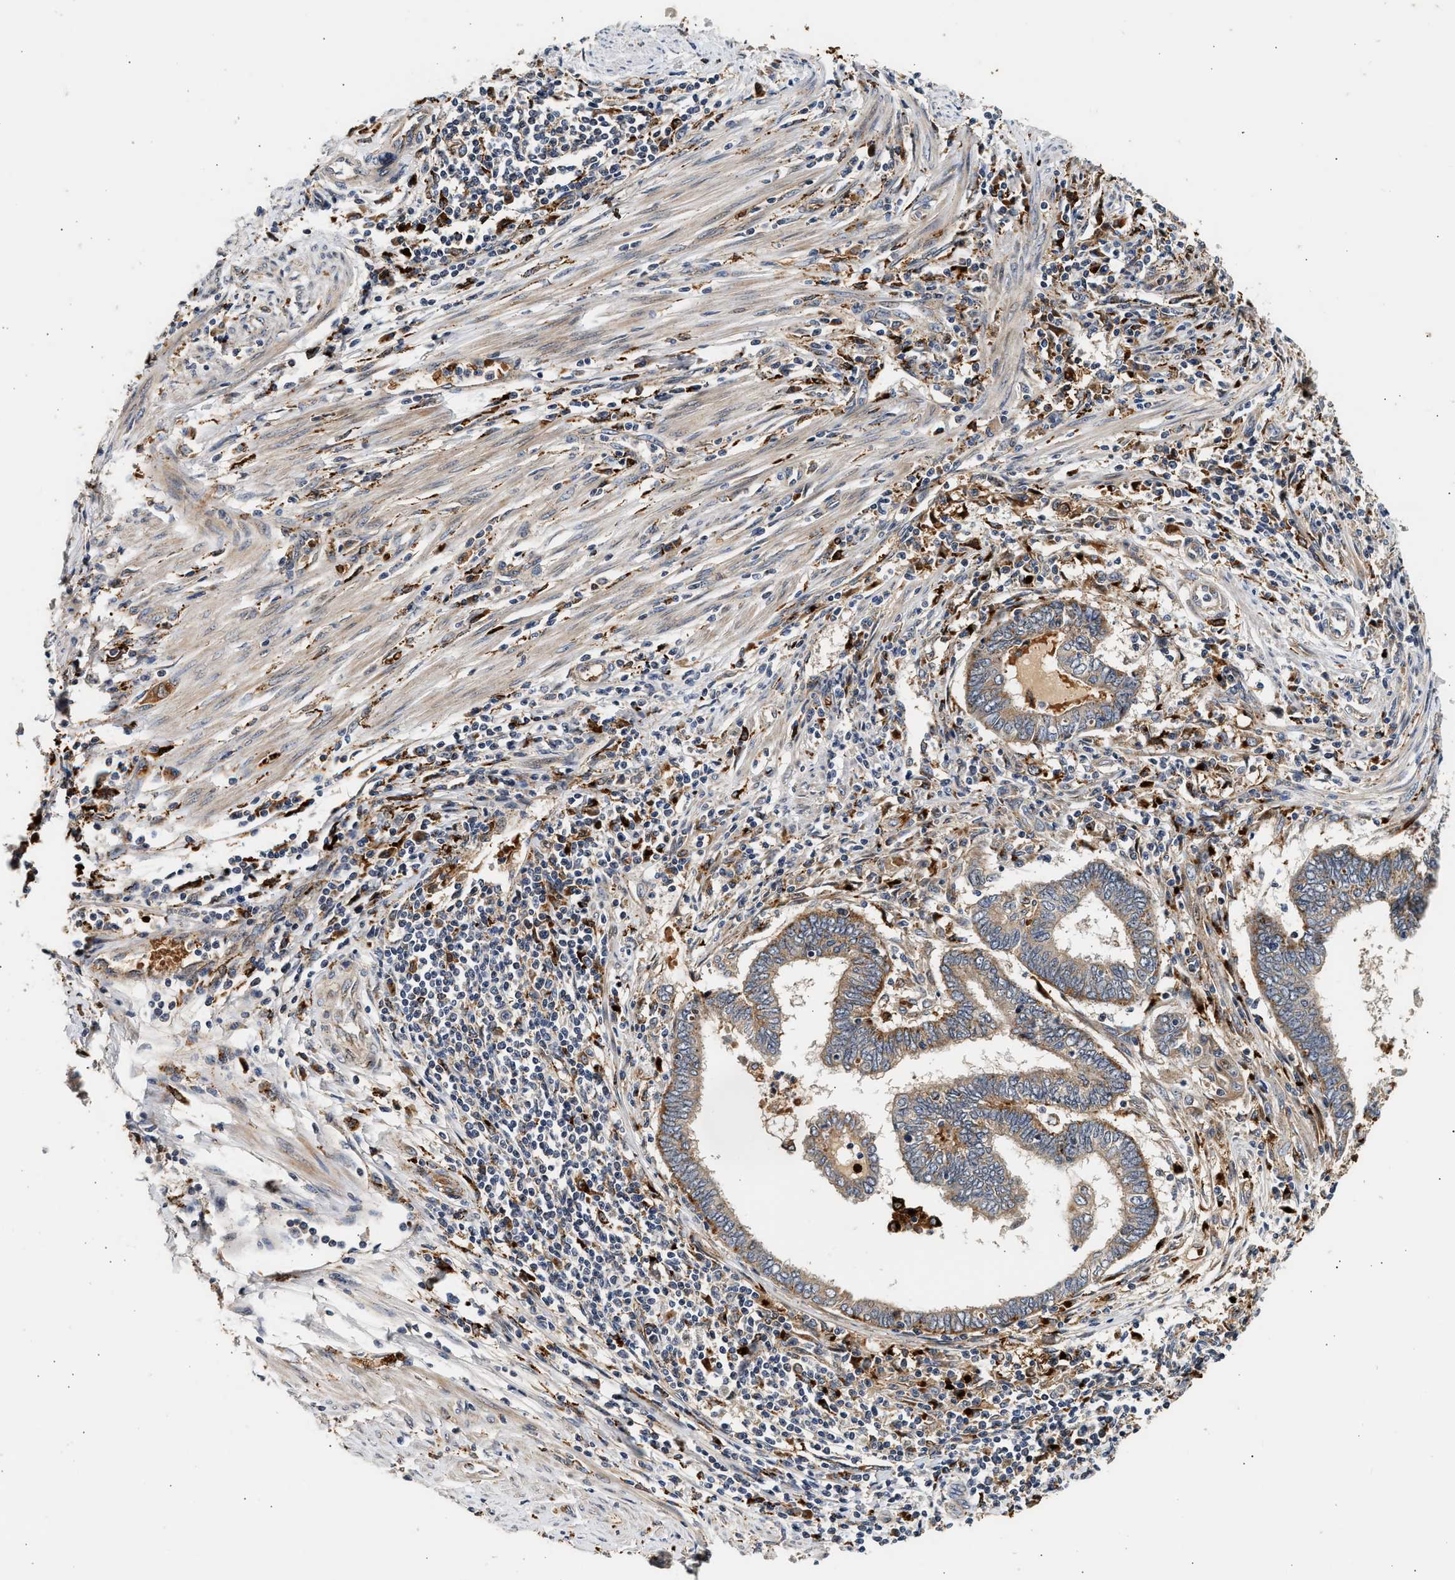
{"staining": {"intensity": "weak", "quantity": ">75%", "location": "cytoplasmic/membranous"}, "tissue": "endometrial cancer", "cell_type": "Tumor cells", "image_type": "cancer", "snomed": [{"axis": "morphology", "description": "Adenocarcinoma, NOS"}, {"axis": "topography", "description": "Uterus"}, {"axis": "topography", "description": "Endometrium"}], "caption": "Immunohistochemistry photomicrograph of neoplastic tissue: human adenocarcinoma (endometrial) stained using immunohistochemistry (IHC) displays low levels of weak protein expression localized specifically in the cytoplasmic/membranous of tumor cells, appearing as a cytoplasmic/membranous brown color.", "gene": "PLD3", "patient": {"sex": "female", "age": 70}}